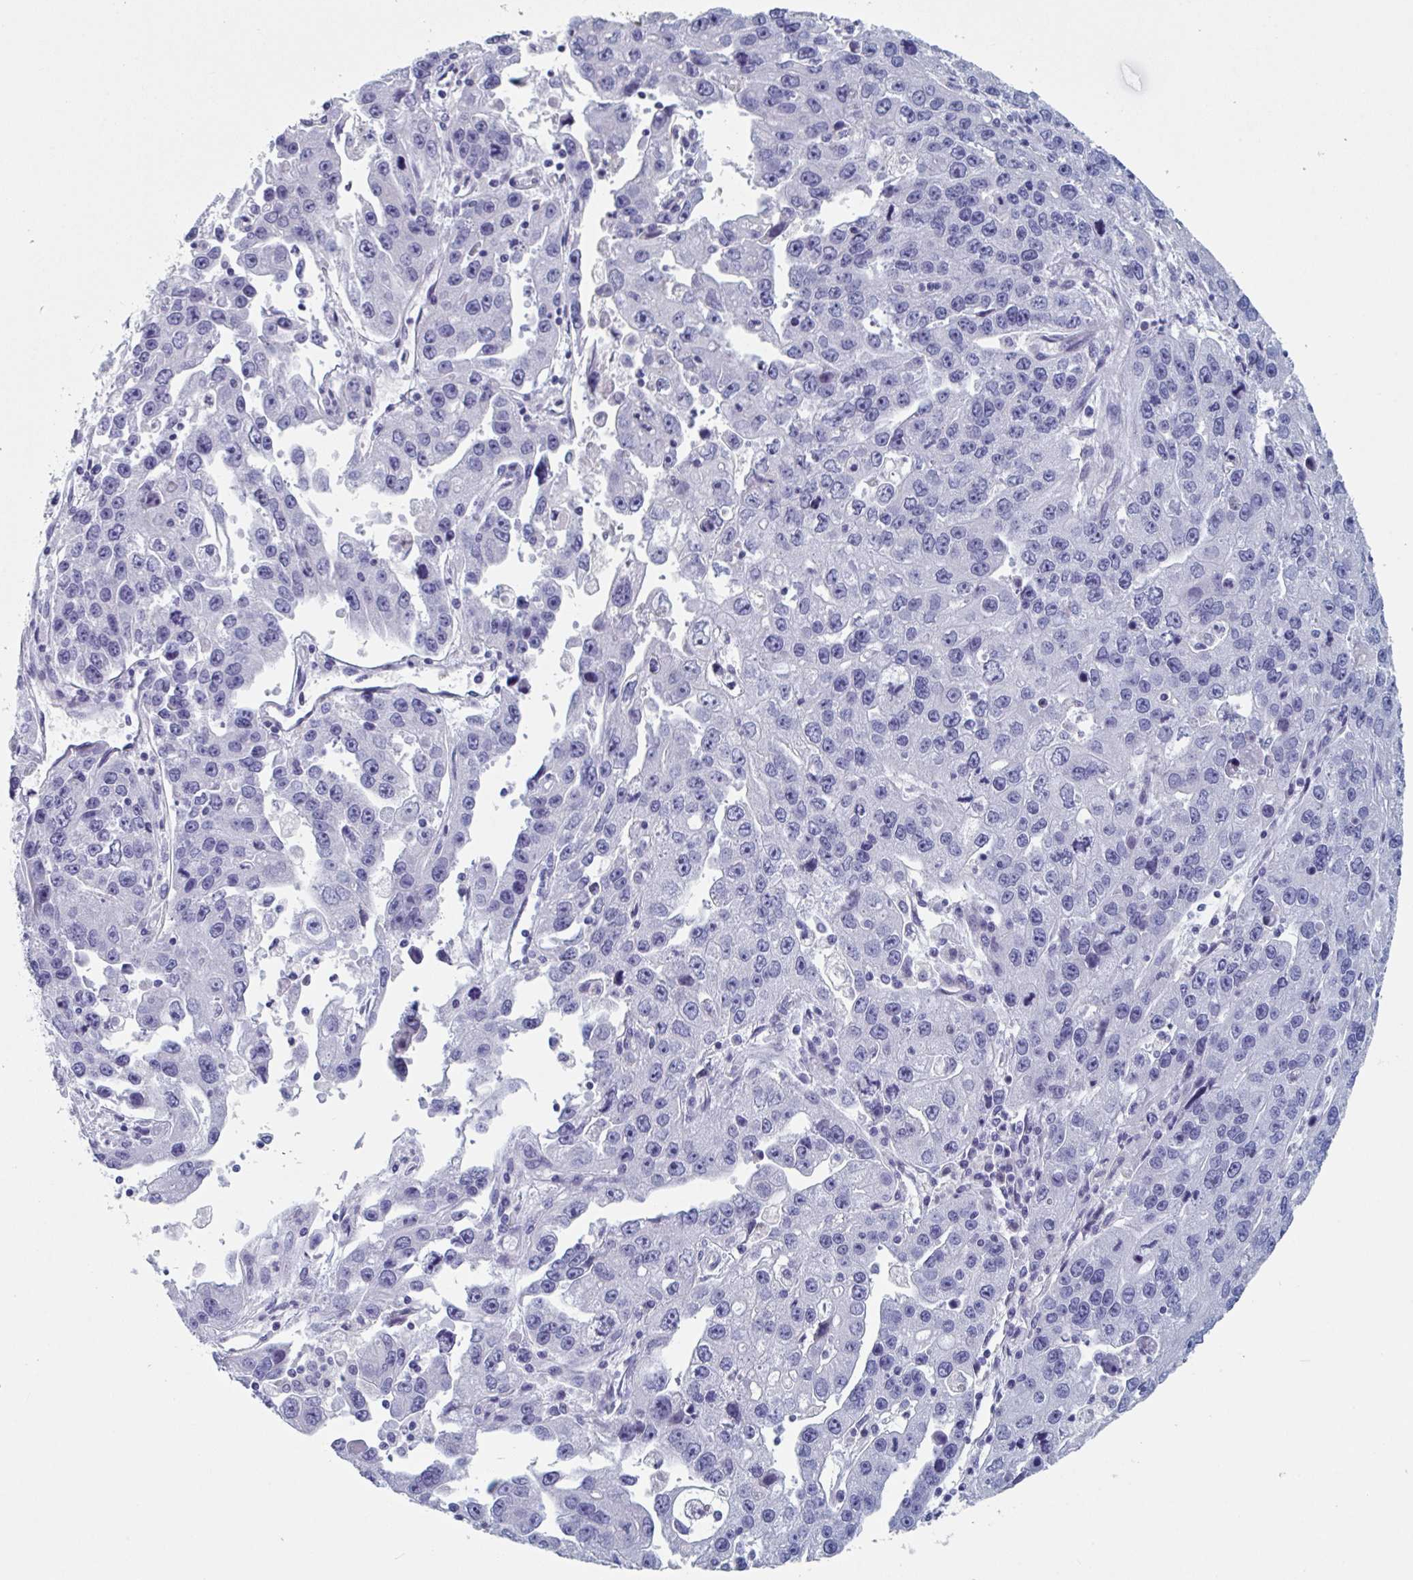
{"staining": {"intensity": "negative", "quantity": "none", "location": "none"}, "tissue": "endometrial cancer", "cell_type": "Tumor cells", "image_type": "cancer", "snomed": [{"axis": "morphology", "description": "Adenocarcinoma, NOS"}, {"axis": "topography", "description": "Uterus"}], "caption": "A high-resolution image shows immunohistochemistry (IHC) staining of adenocarcinoma (endometrial), which demonstrates no significant staining in tumor cells. Nuclei are stained in blue.", "gene": "NT5C3B", "patient": {"sex": "female", "age": 62}}